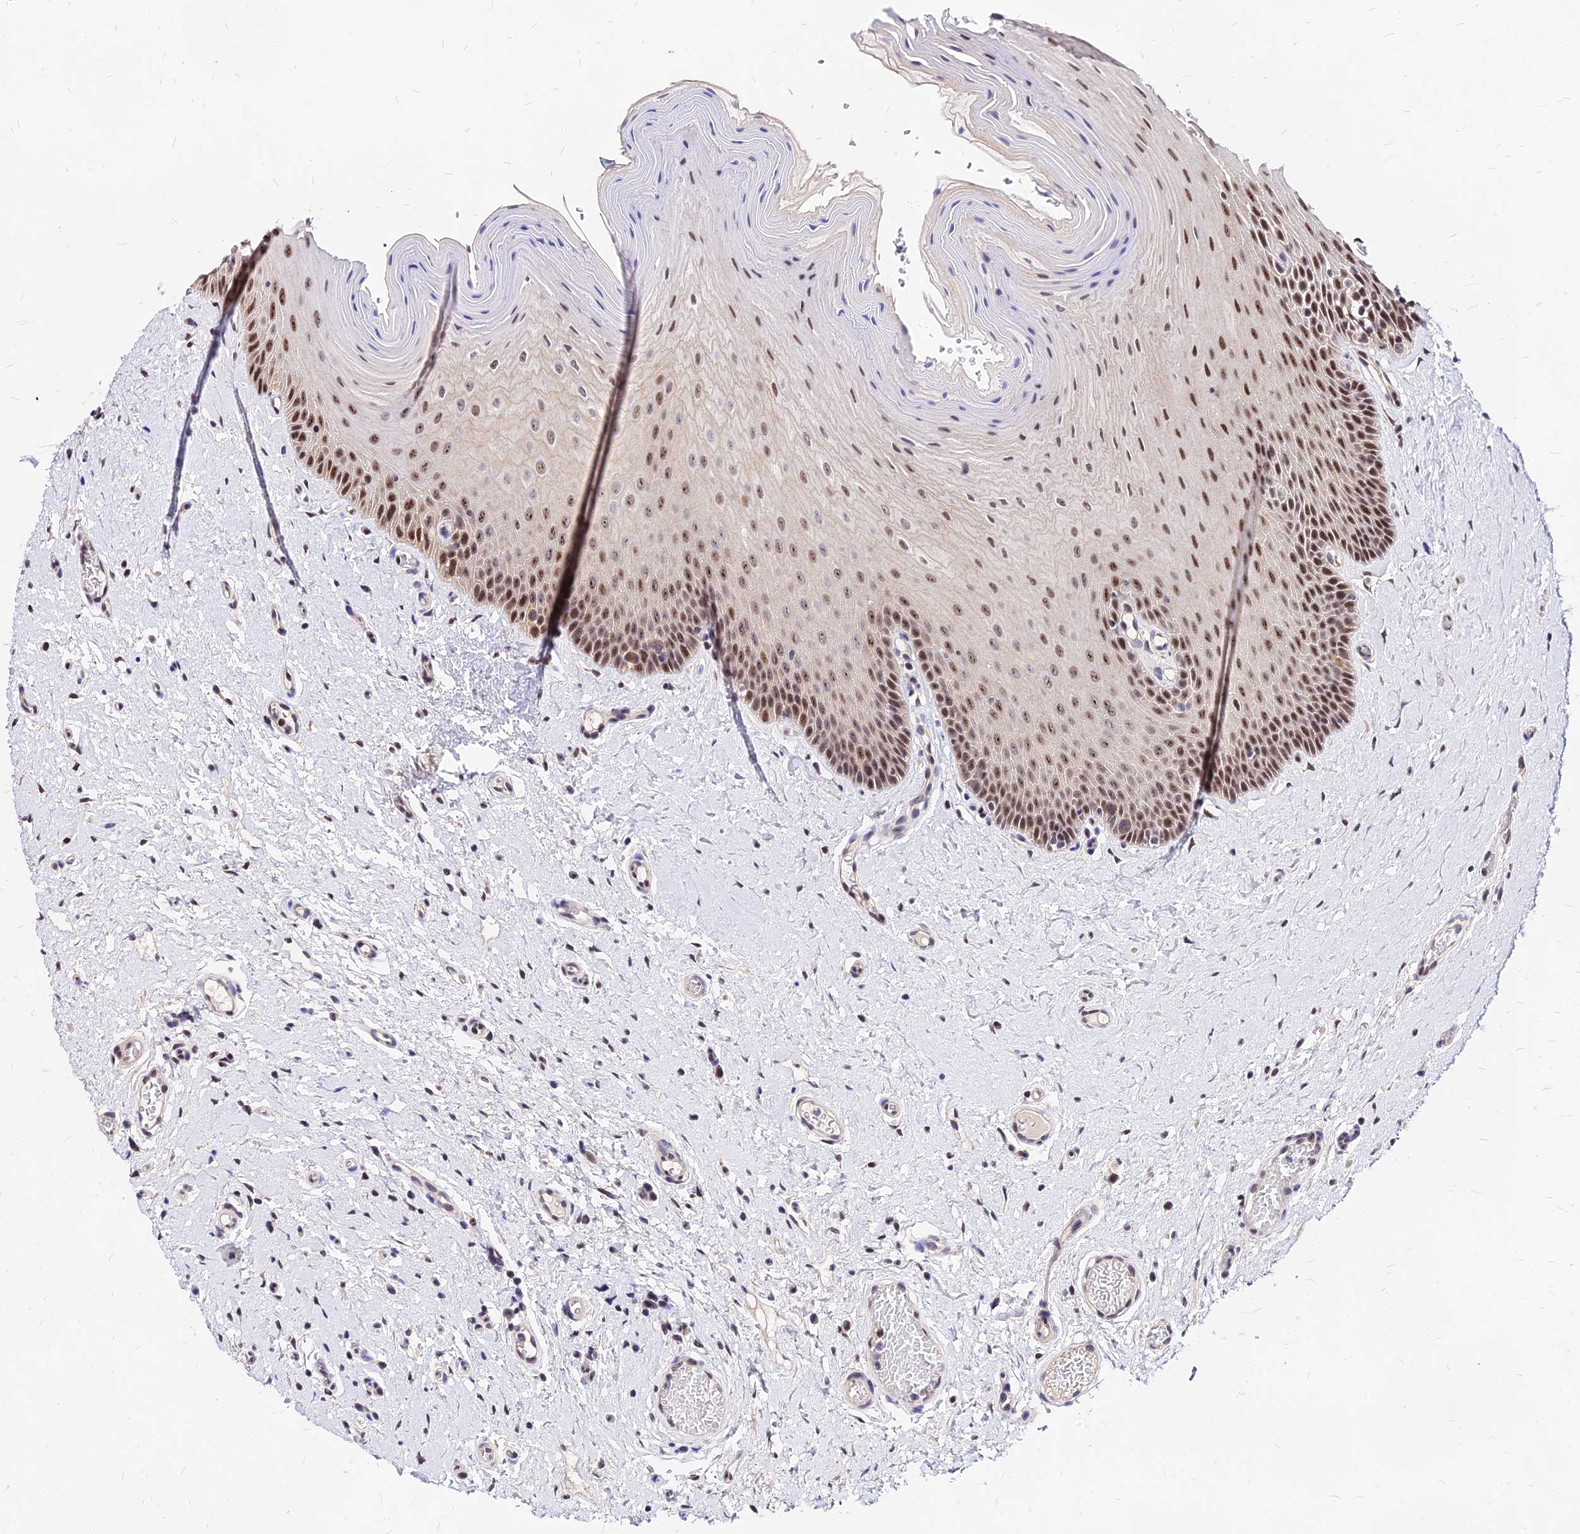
{"staining": {"intensity": "moderate", "quantity": ">75%", "location": "nuclear"}, "tissue": "oral mucosa", "cell_type": "Squamous epithelial cells", "image_type": "normal", "snomed": [{"axis": "morphology", "description": "Normal tissue, NOS"}, {"axis": "topography", "description": "Oral tissue"}, {"axis": "topography", "description": "Tounge, NOS"}], "caption": "Immunohistochemical staining of unremarkable oral mucosa reveals medium levels of moderate nuclear staining in approximately >75% of squamous epithelial cells.", "gene": "DDX55", "patient": {"sex": "male", "age": 47}}